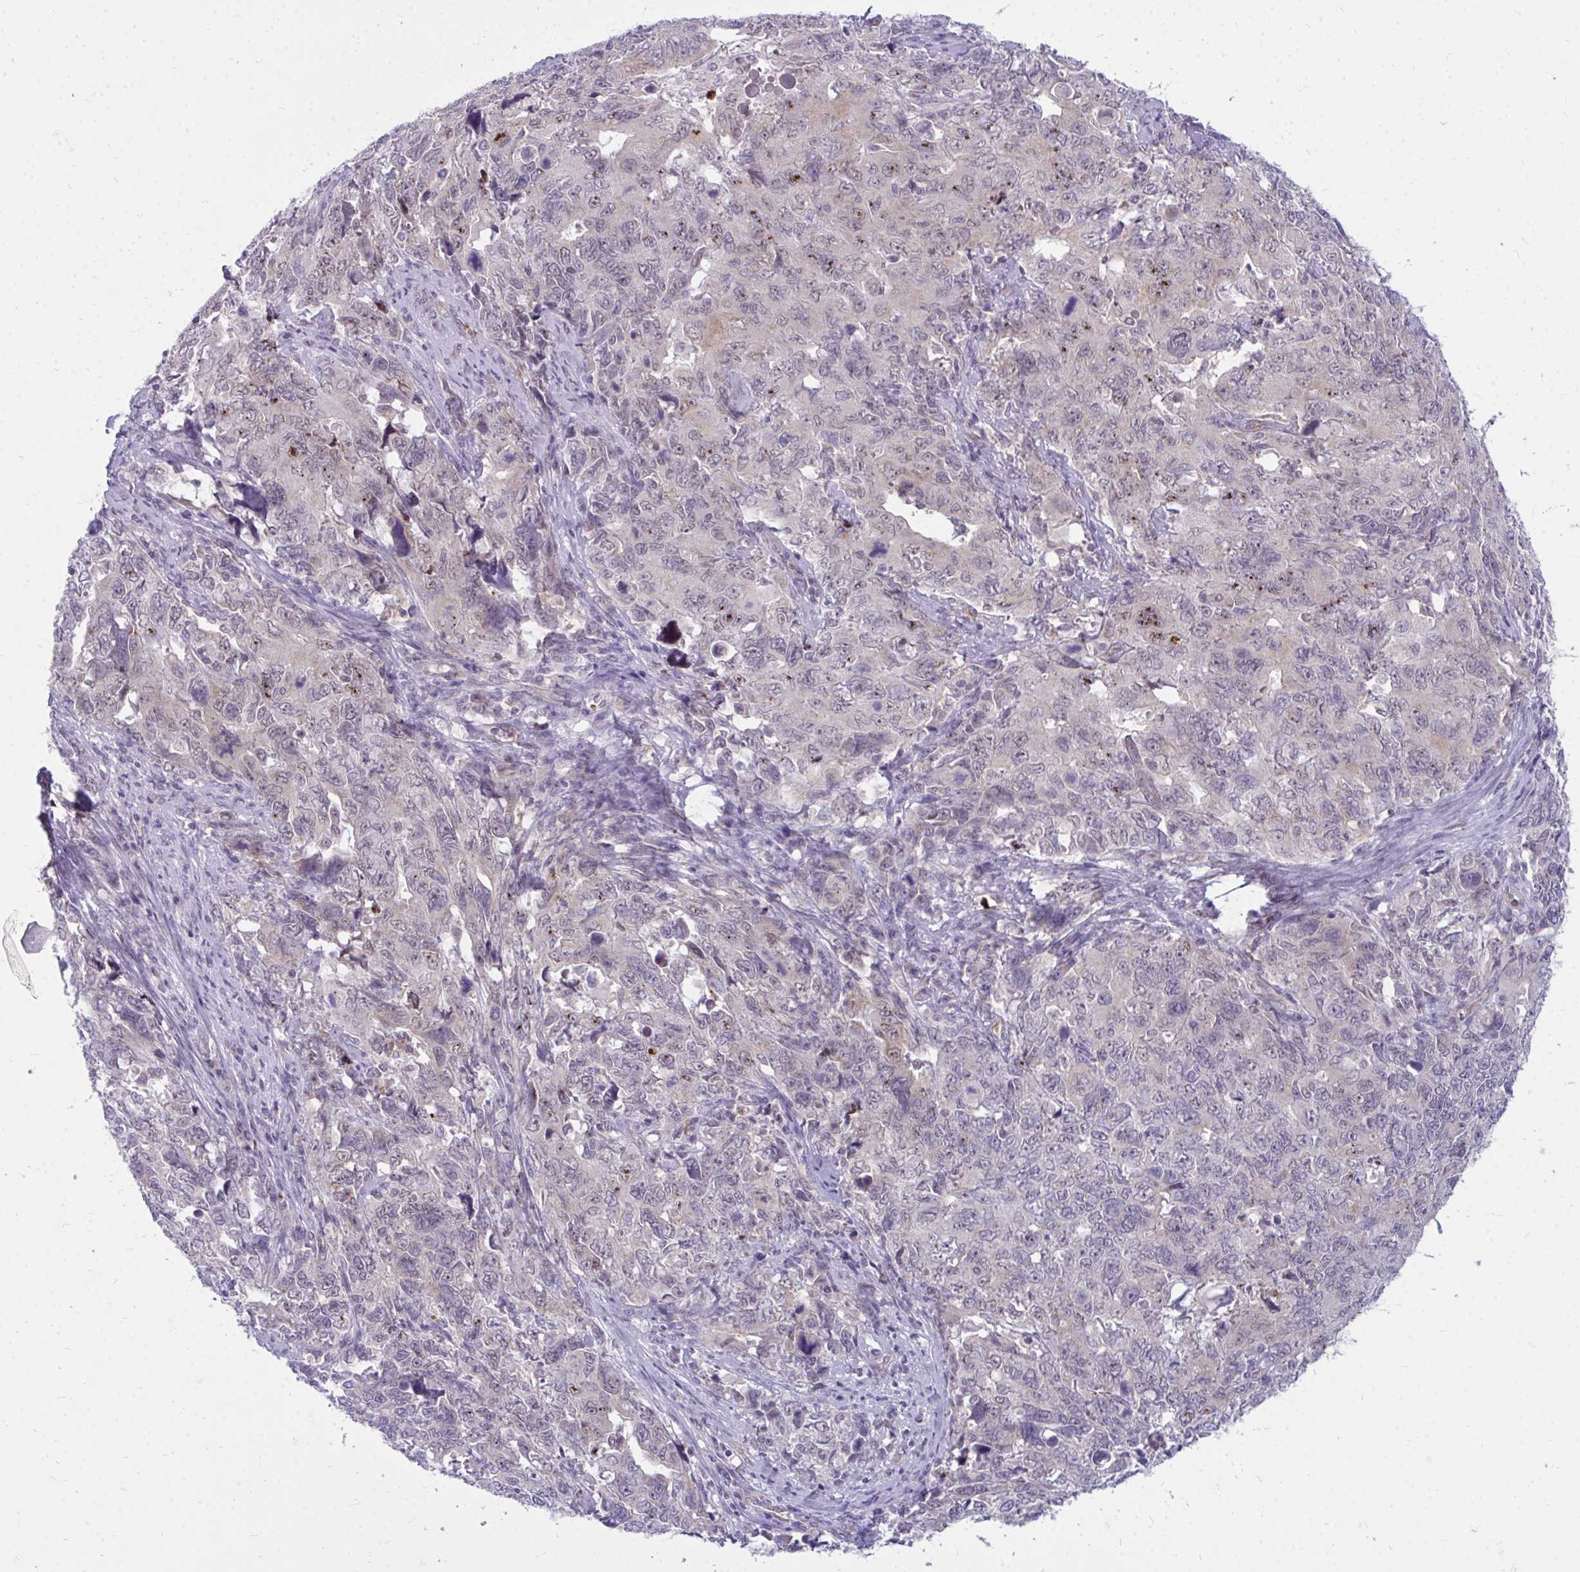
{"staining": {"intensity": "negative", "quantity": "none", "location": "none"}, "tissue": "cervical cancer", "cell_type": "Tumor cells", "image_type": "cancer", "snomed": [{"axis": "morphology", "description": "Adenocarcinoma, NOS"}, {"axis": "topography", "description": "Cervix"}], "caption": "IHC image of cervical adenocarcinoma stained for a protein (brown), which shows no positivity in tumor cells. (DAB IHC visualized using brightfield microscopy, high magnification).", "gene": "ACSL5", "patient": {"sex": "female", "age": 63}}